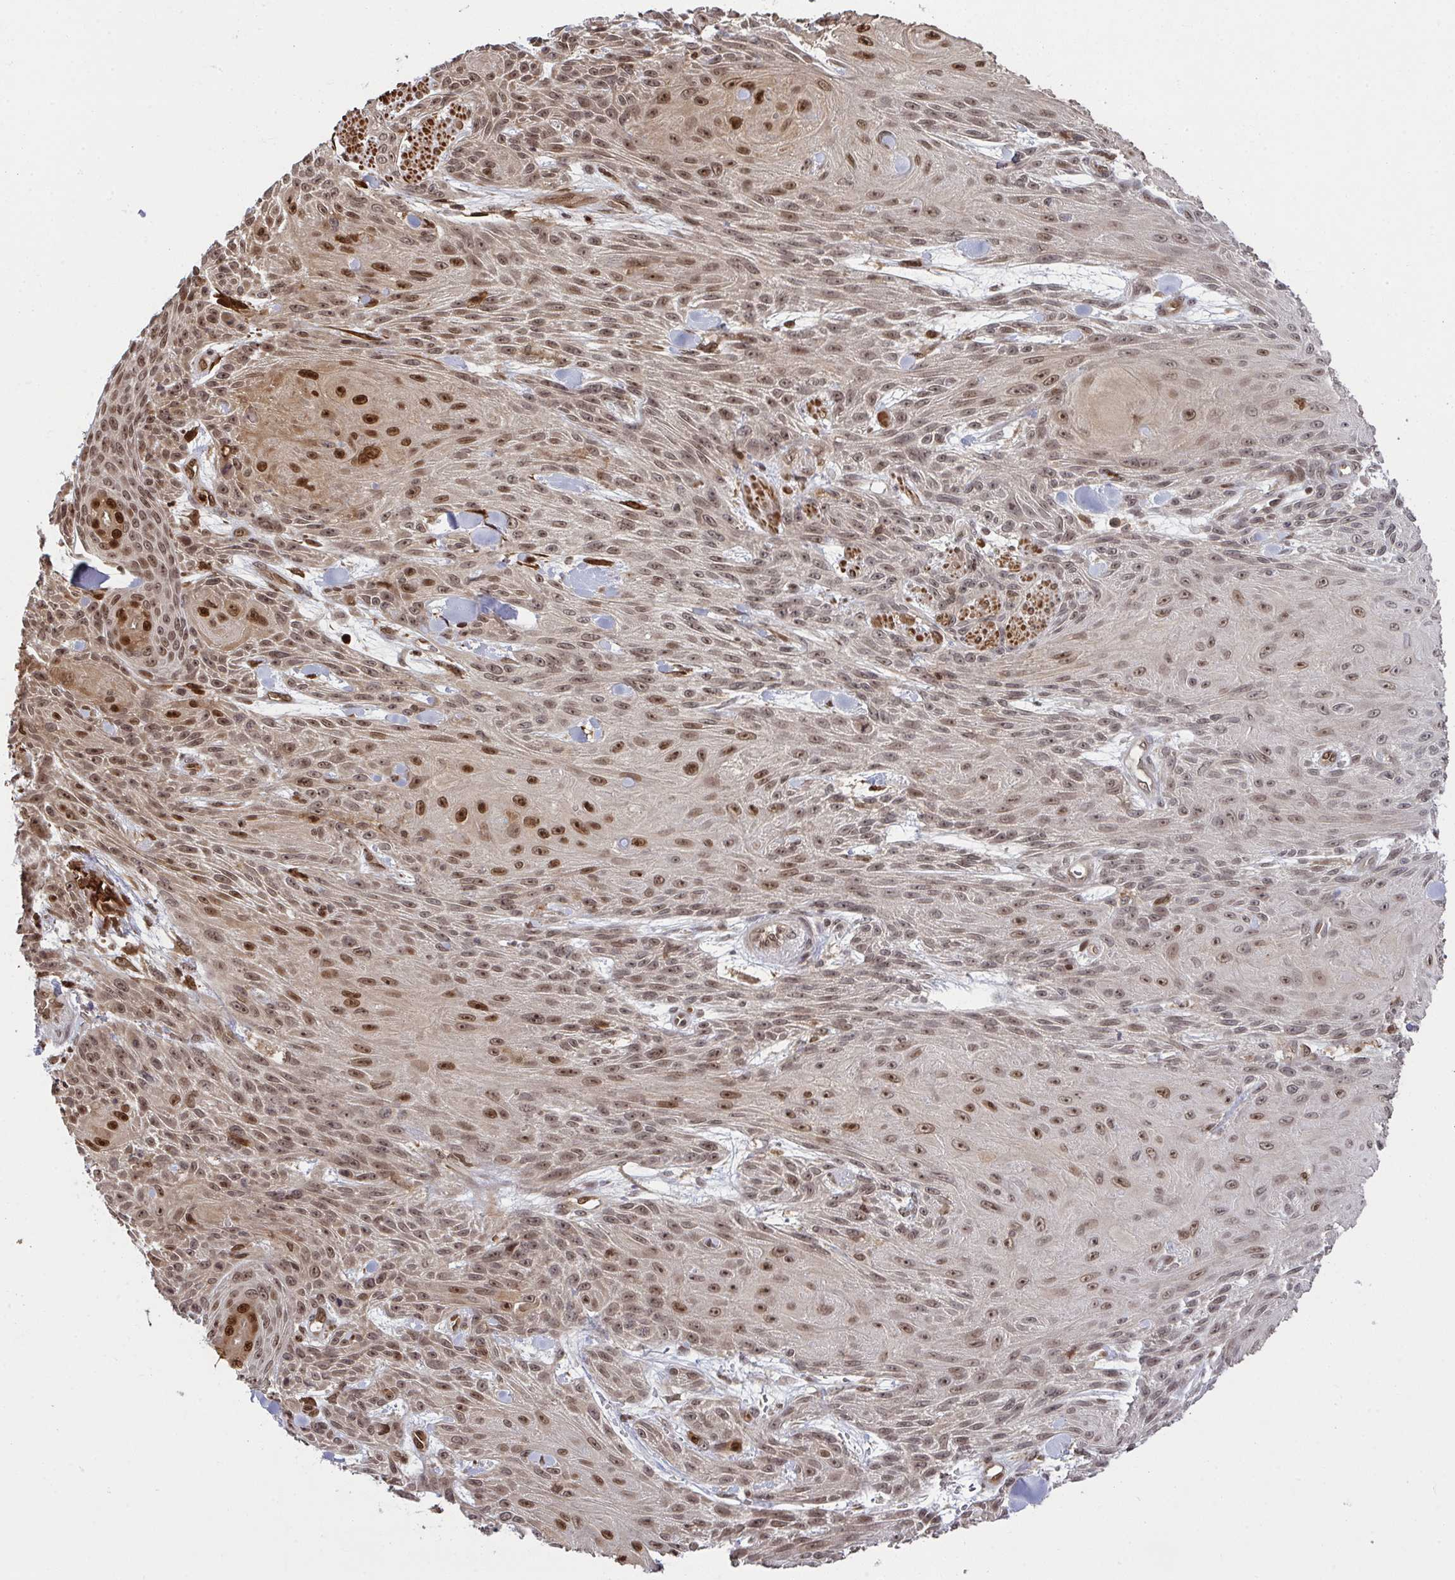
{"staining": {"intensity": "moderate", "quantity": ">75%", "location": "nuclear"}, "tissue": "skin cancer", "cell_type": "Tumor cells", "image_type": "cancer", "snomed": [{"axis": "morphology", "description": "Squamous cell carcinoma, NOS"}, {"axis": "topography", "description": "Skin"}], "caption": "Brown immunohistochemical staining in skin cancer reveals moderate nuclear positivity in approximately >75% of tumor cells.", "gene": "UXT", "patient": {"sex": "male", "age": 88}}